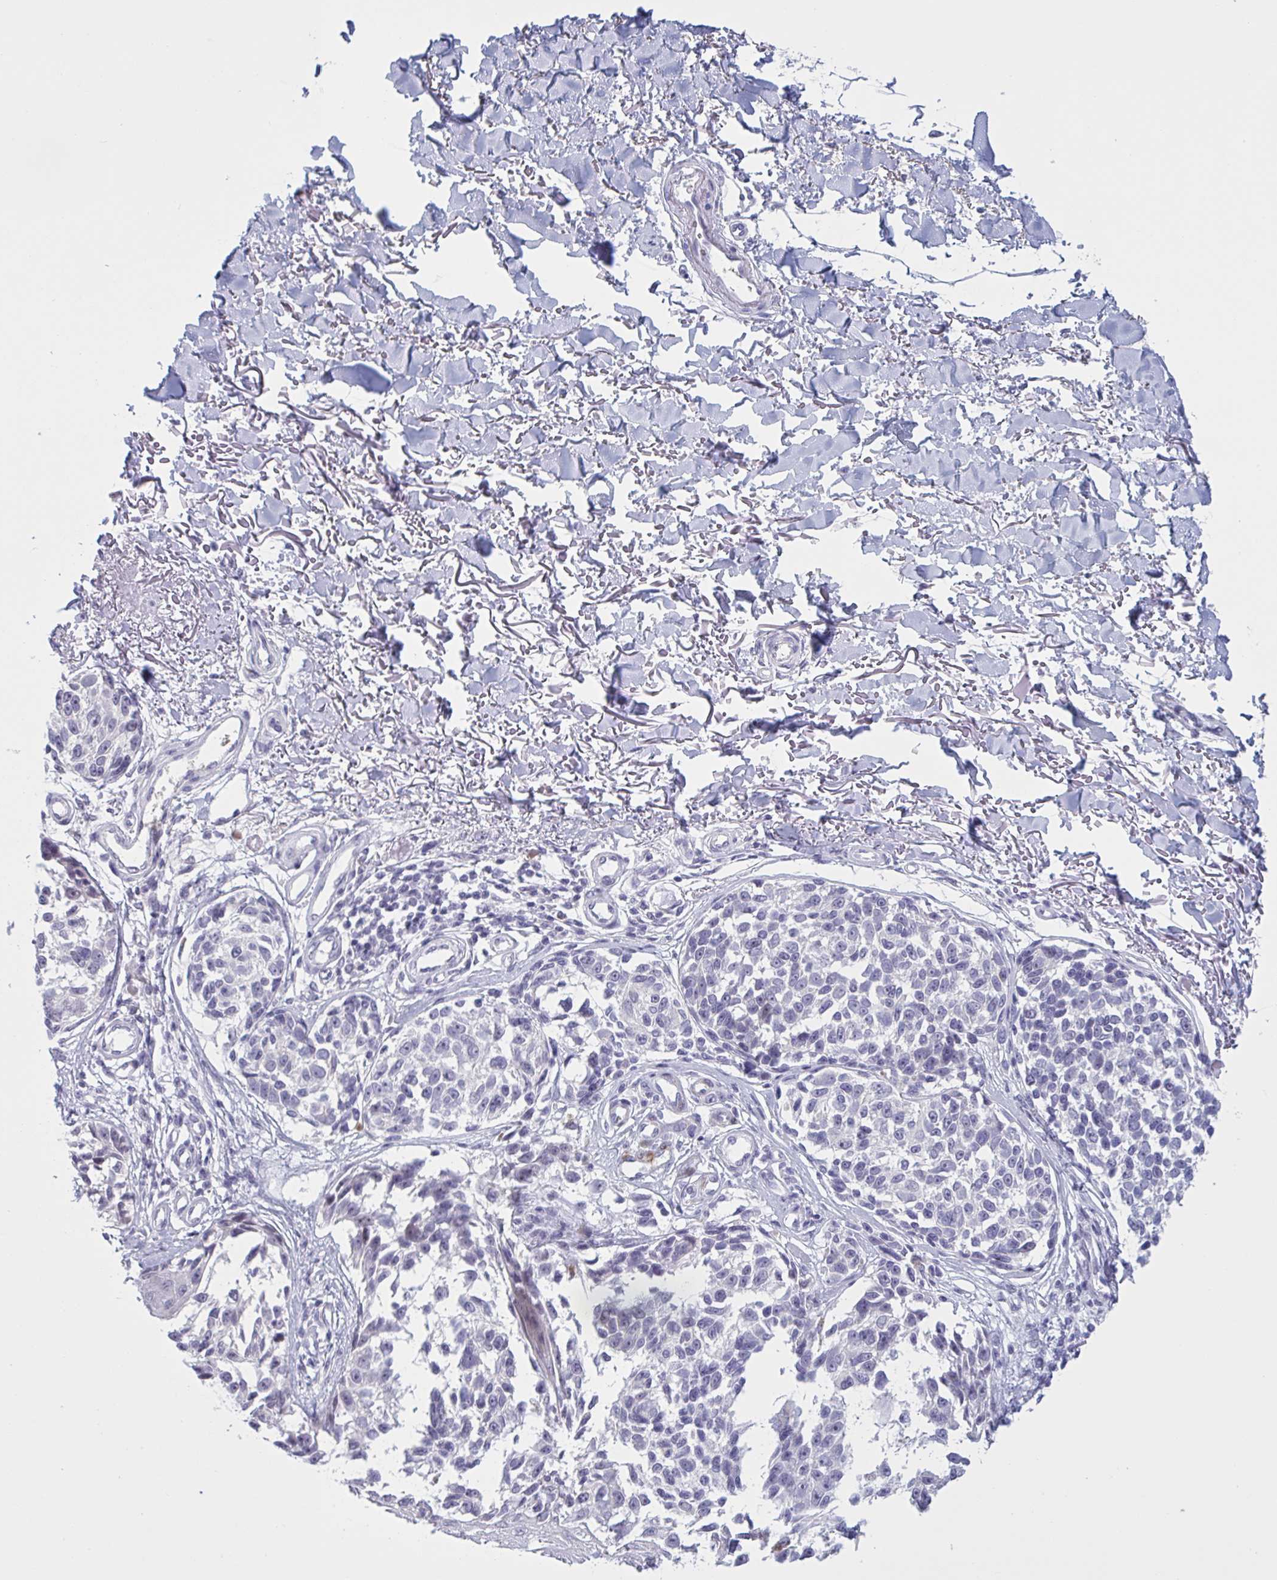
{"staining": {"intensity": "negative", "quantity": "none", "location": "none"}, "tissue": "melanoma", "cell_type": "Tumor cells", "image_type": "cancer", "snomed": [{"axis": "morphology", "description": "Malignant melanoma, NOS"}, {"axis": "topography", "description": "Skin"}], "caption": "Immunohistochemistry of human melanoma reveals no staining in tumor cells.", "gene": "HSD11B2", "patient": {"sex": "male", "age": 73}}